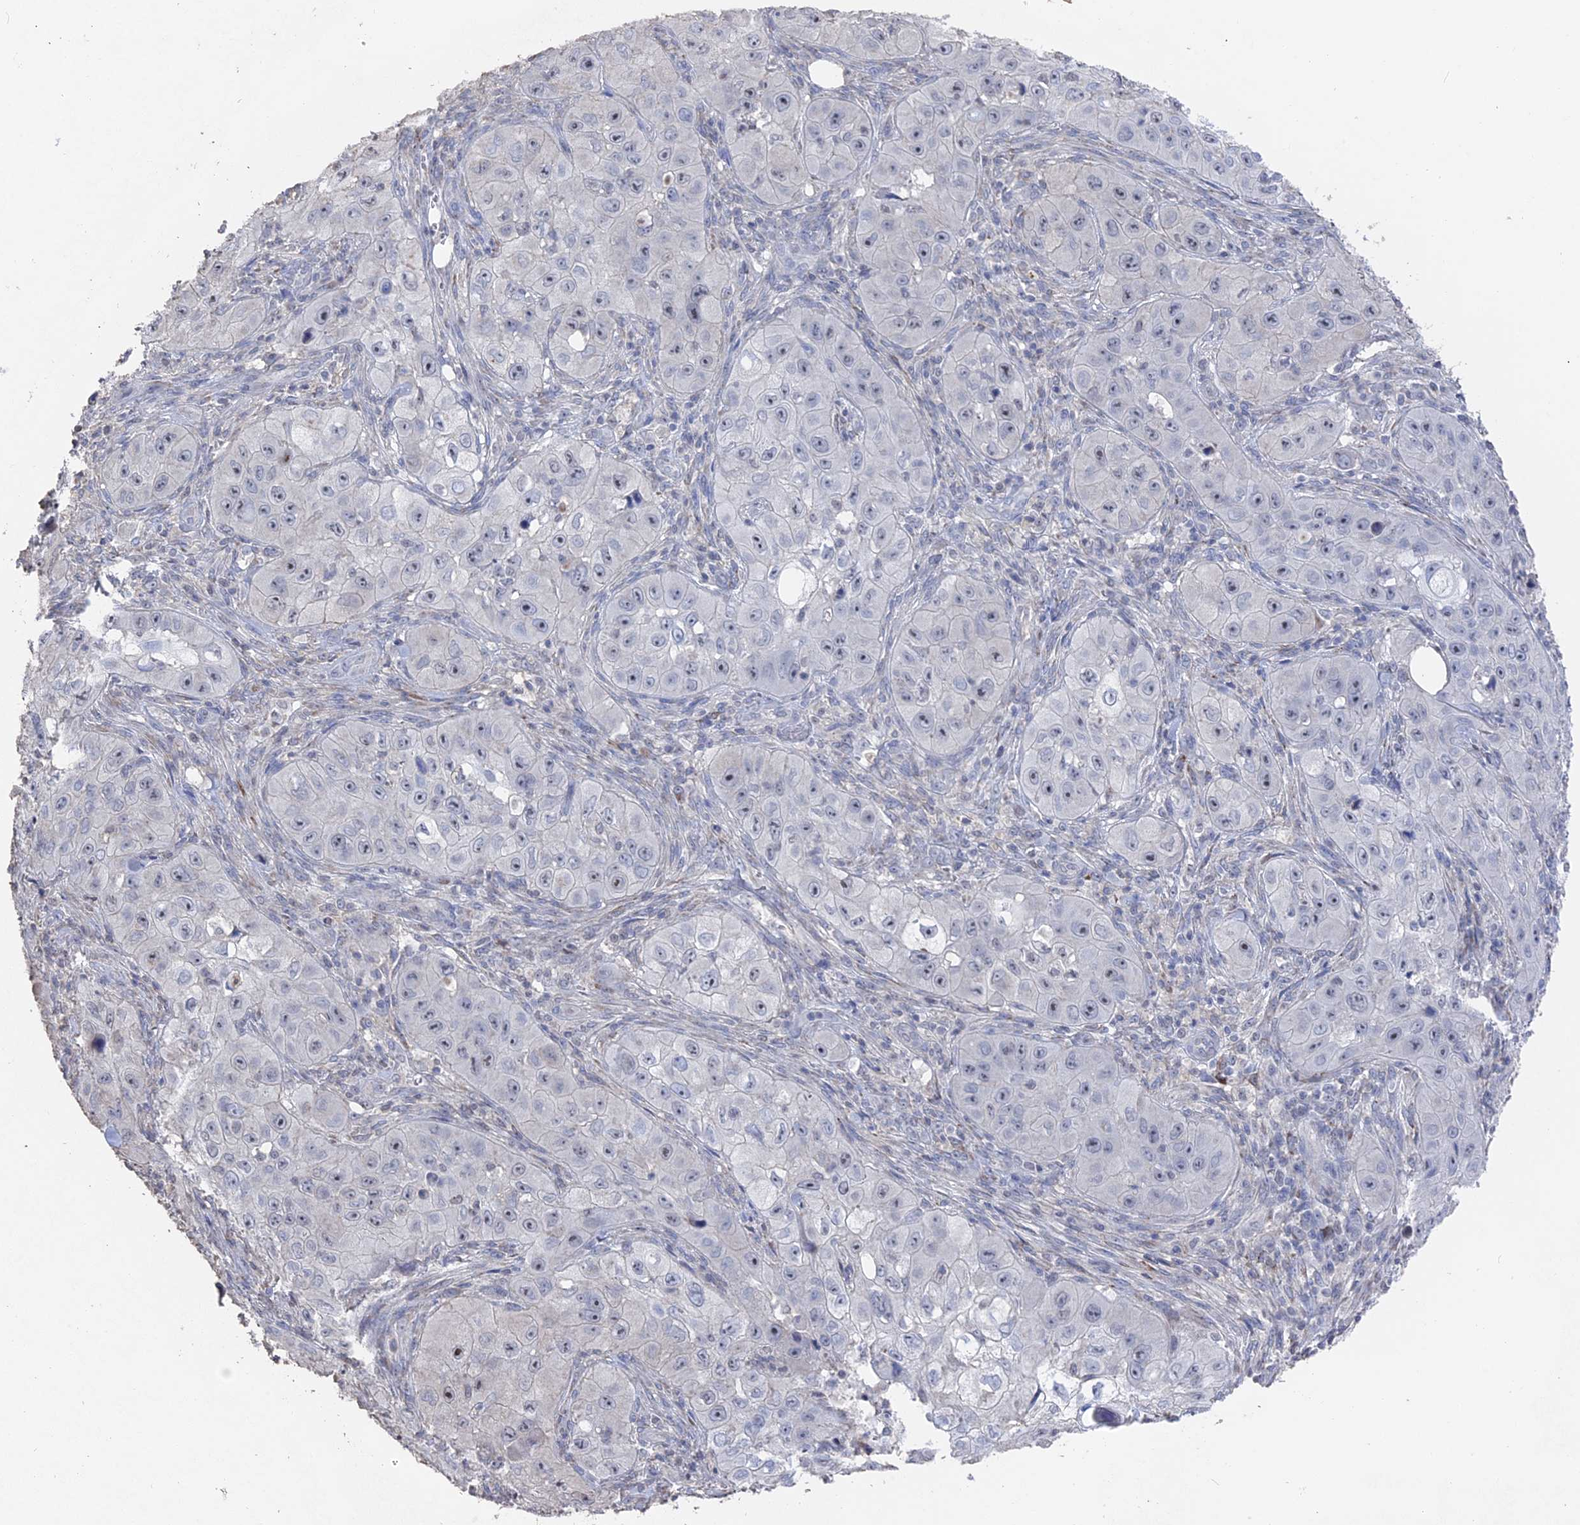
{"staining": {"intensity": "negative", "quantity": "none", "location": "none"}, "tissue": "skin cancer", "cell_type": "Tumor cells", "image_type": "cancer", "snomed": [{"axis": "morphology", "description": "Squamous cell carcinoma, NOS"}, {"axis": "topography", "description": "Skin"}, {"axis": "topography", "description": "Subcutis"}], "caption": "Immunohistochemical staining of skin squamous cell carcinoma displays no significant expression in tumor cells. (DAB (3,3'-diaminobenzidine) immunohistochemistry (IHC) visualized using brightfield microscopy, high magnification).", "gene": "SEMG2", "patient": {"sex": "male", "age": 73}}